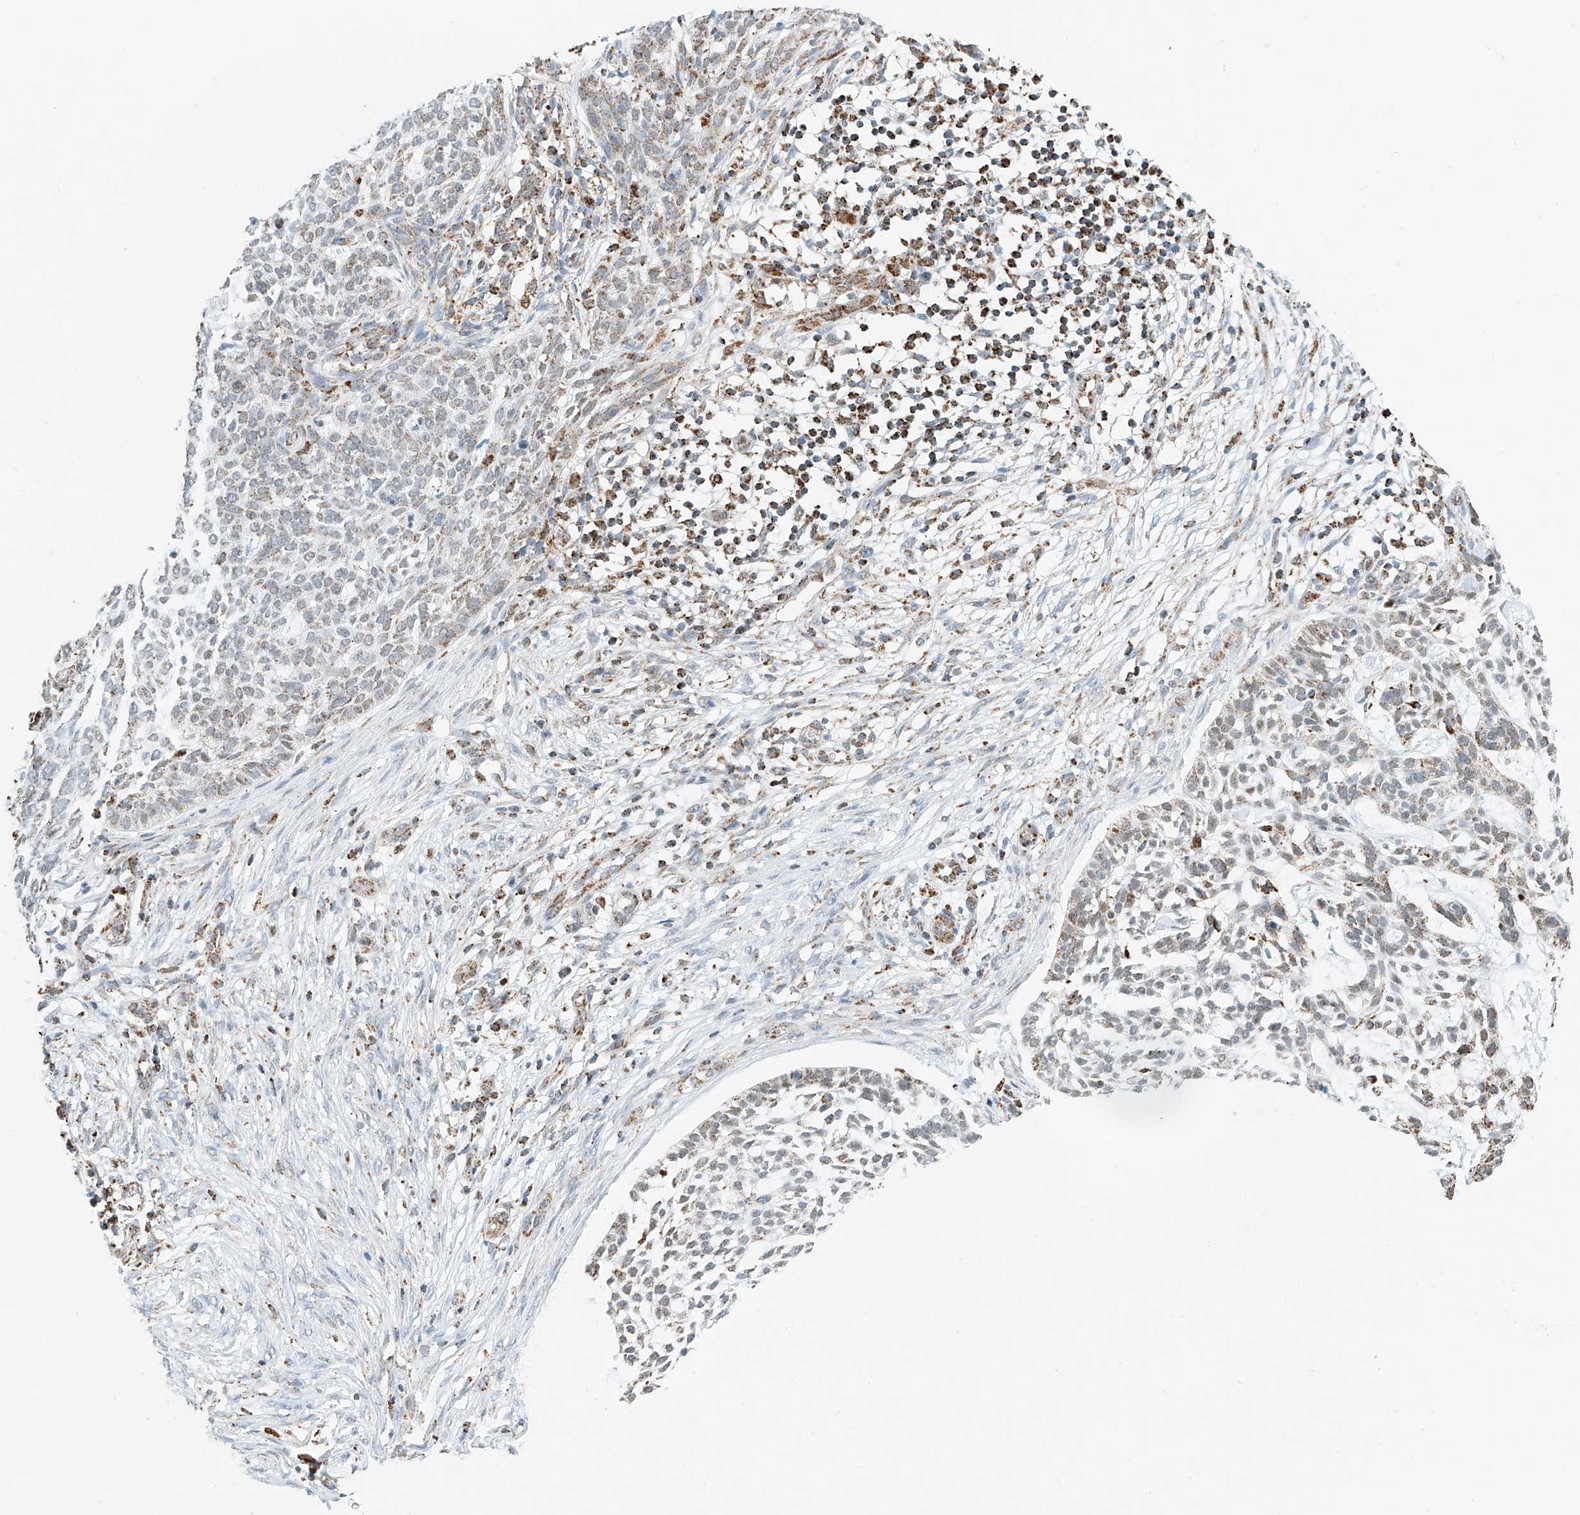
{"staining": {"intensity": "weak", "quantity": "<25%", "location": "cytoplasmic/membranous"}, "tissue": "skin cancer", "cell_type": "Tumor cells", "image_type": "cancer", "snomed": [{"axis": "morphology", "description": "Basal cell carcinoma"}, {"axis": "topography", "description": "Skin"}], "caption": "The micrograph demonstrates no staining of tumor cells in skin cancer.", "gene": "PPA2", "patient": {"sex": "female", "age": 64}}